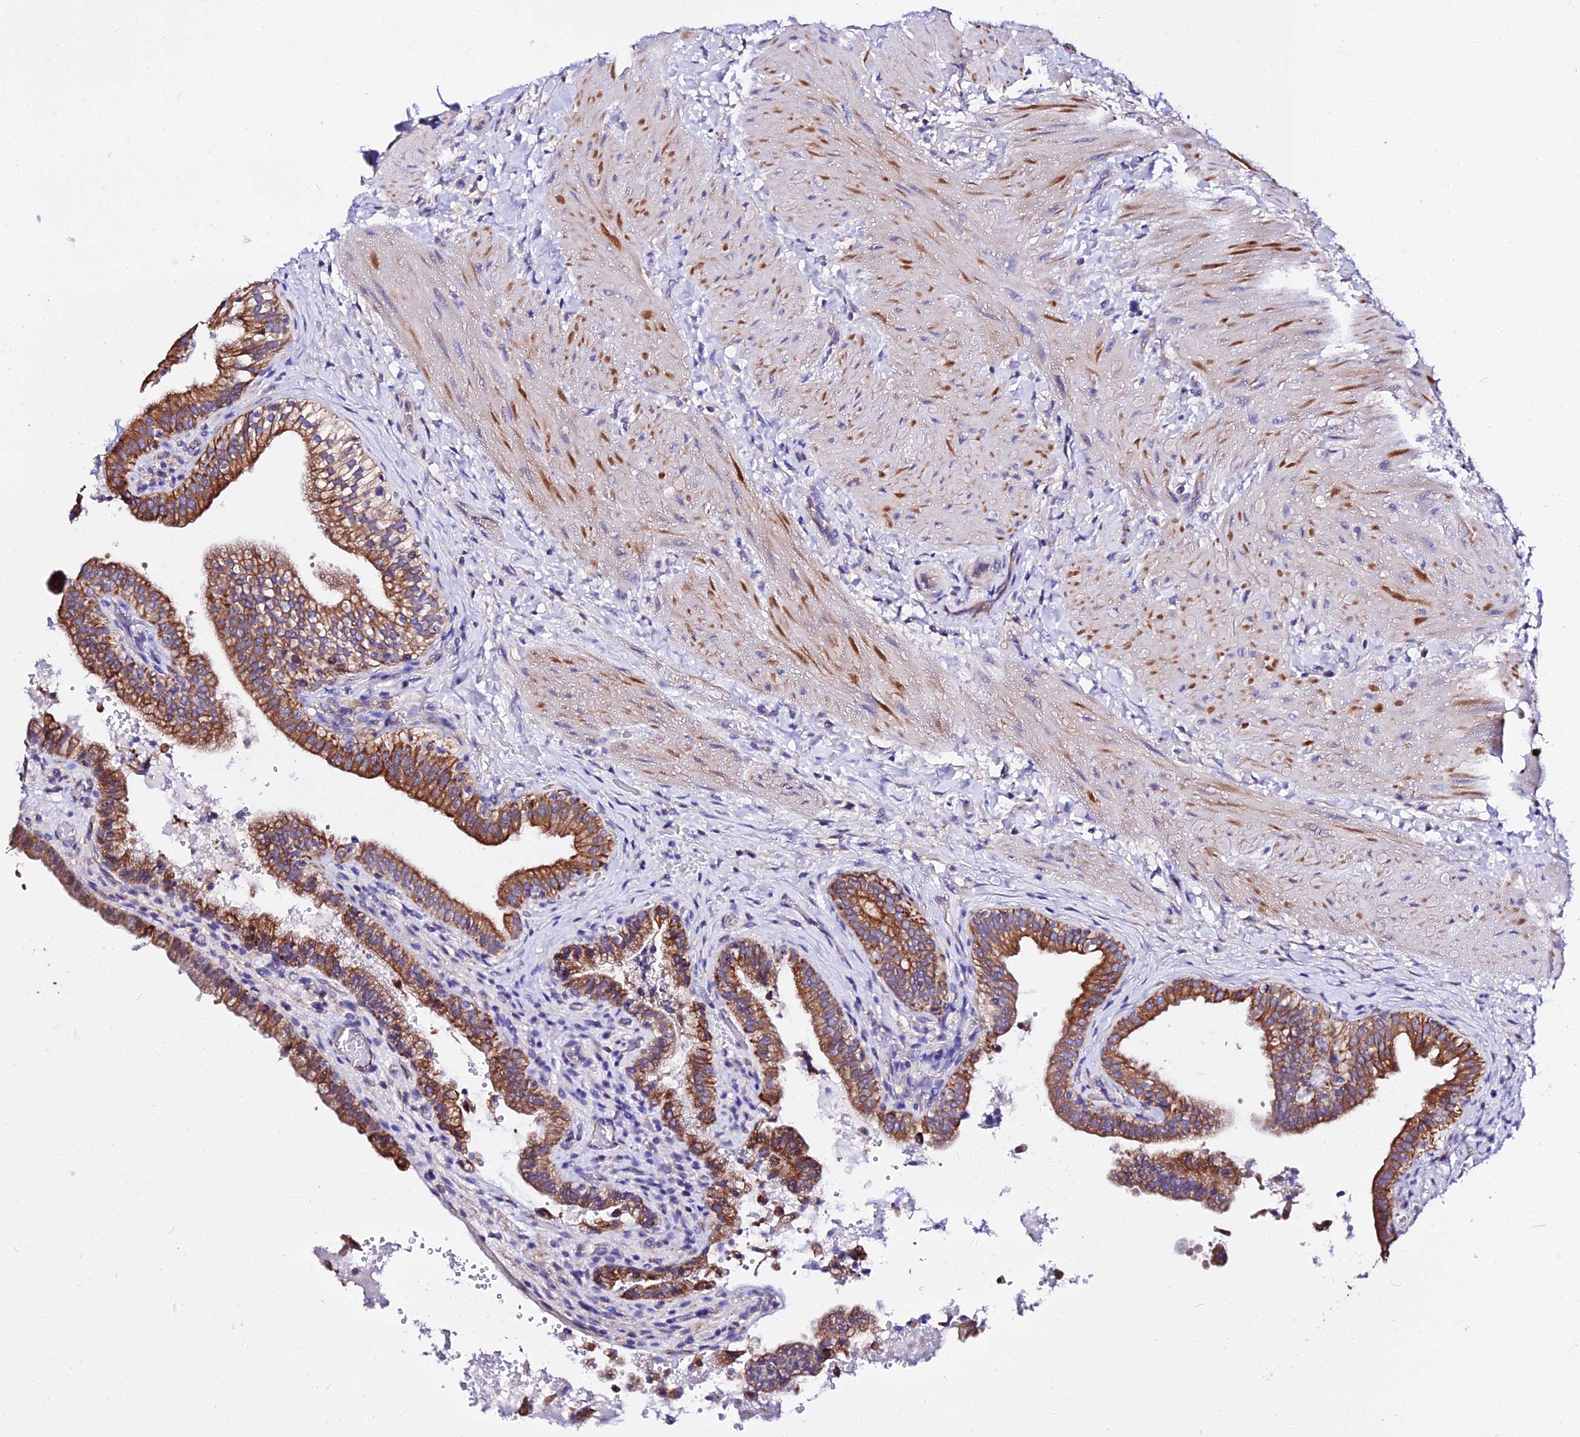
{"staining": {"intensity": "strong", "quantity": ">75%", "location": "cytoplasmic/membranous"}, "tissue": "gallbladder", "cell_type": "Glandular cells", "image_type": "normal", "snomed": [{"axis": "morphology", "description": "Normal tissue, NOS"}, {"axis": "topography", "description": "Gallbladder"}], "caption": "An immunohistochemistry (IHC) image of normal tissue is shown. Protein staining in brown labels strong cytoplasmic/membranous positivity in gallbladder within glandular cells.", "gene": "DAW1", "patient": {"sex": "male", "age": 24}}